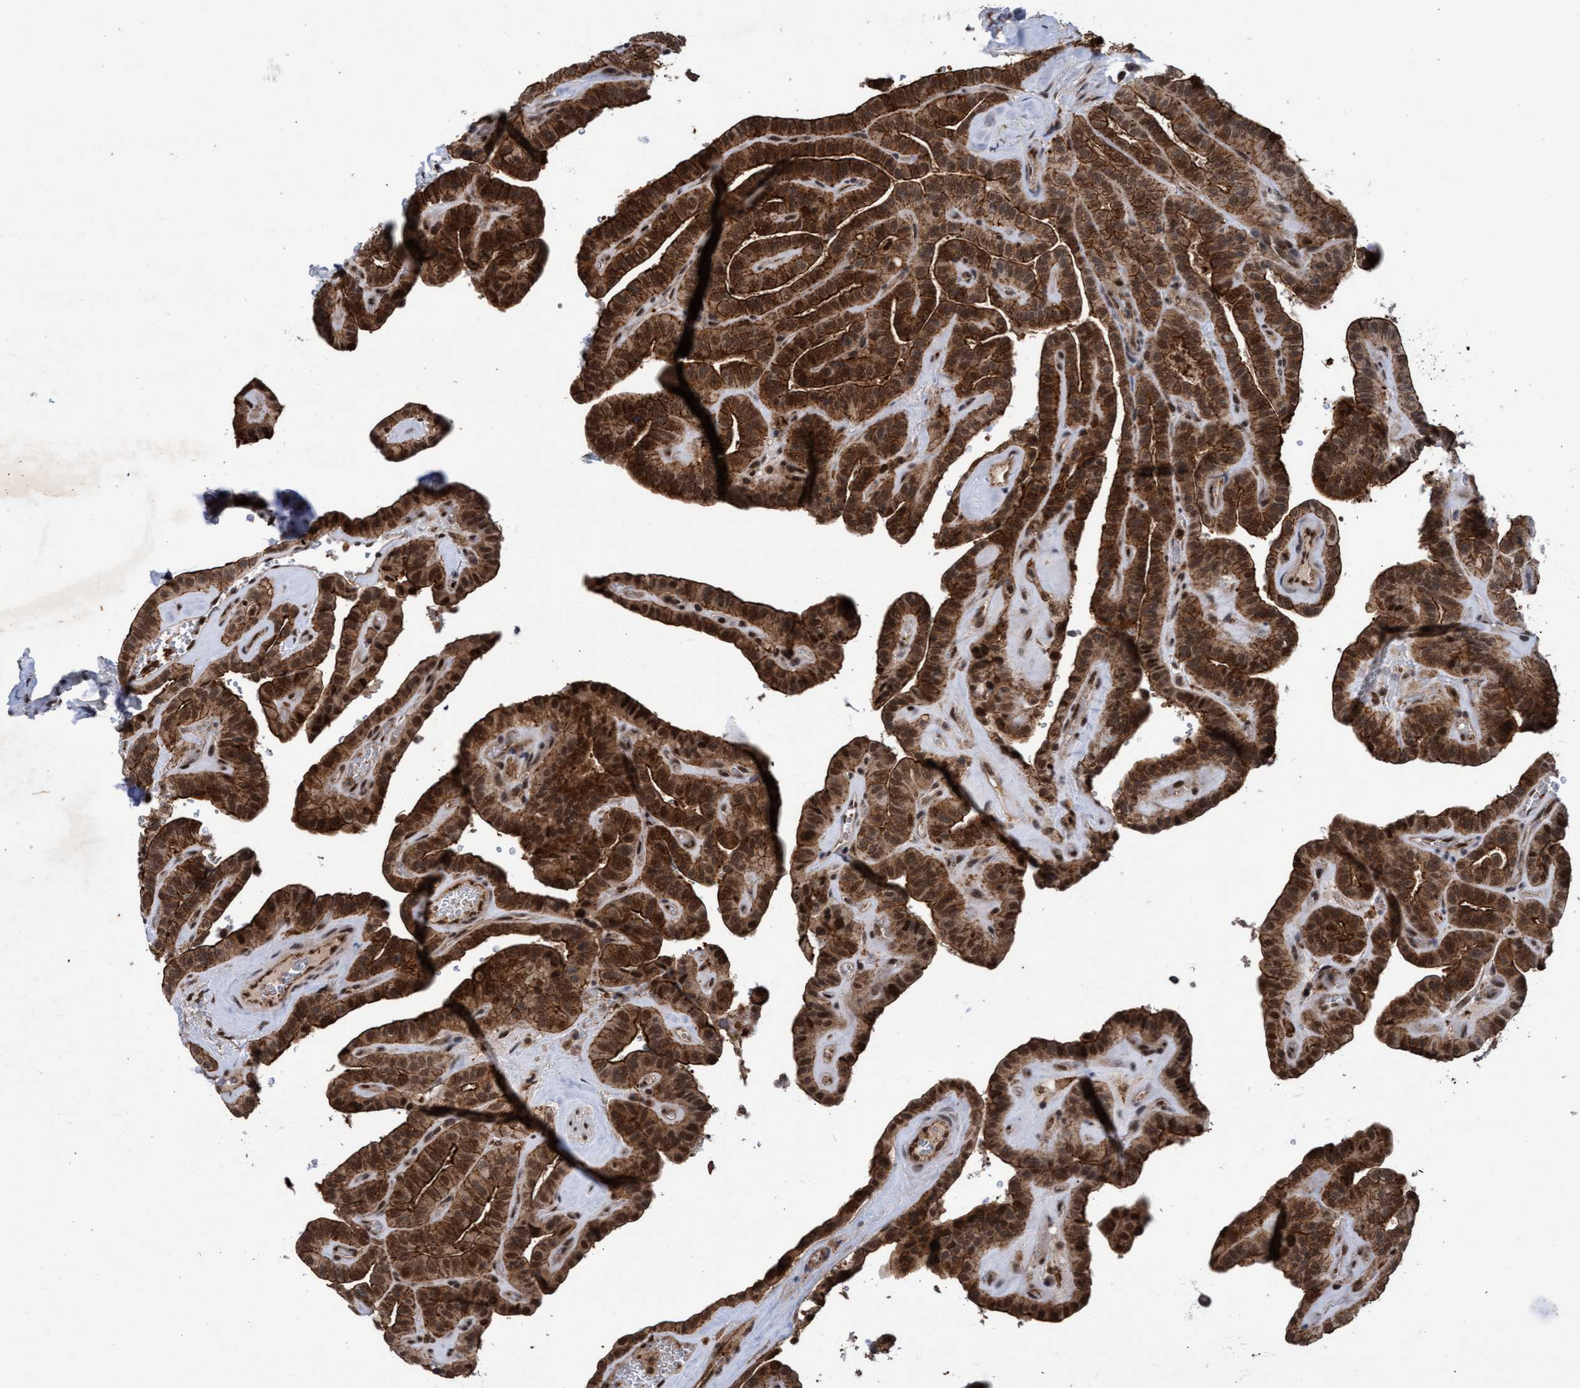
{"staining": {"intensity": "strong", "quantity": ">75%", "location": "cytoplasmic/membranous,nuclear"}, "tissue": "thyroid cancer", "cell_type": "Tumor cells", "image_type": "cancer", "snomed": [{"axis": "morphology", "description": "Papillary adenocarcinoma, NOS"}, {"axis": "topography", "description": "Thyroid gland"}], "caption": "IHC of papillary adenocarcinoma (thyroid) demonstrates high levels of strong cytoplasmic/membranous and nuclear staining in about >75% of tumor cells. (IHC, brightfield microscopy, high magnification).", "gene": "GTF2F1", "patient": {"sex": "male", "age": 77}}